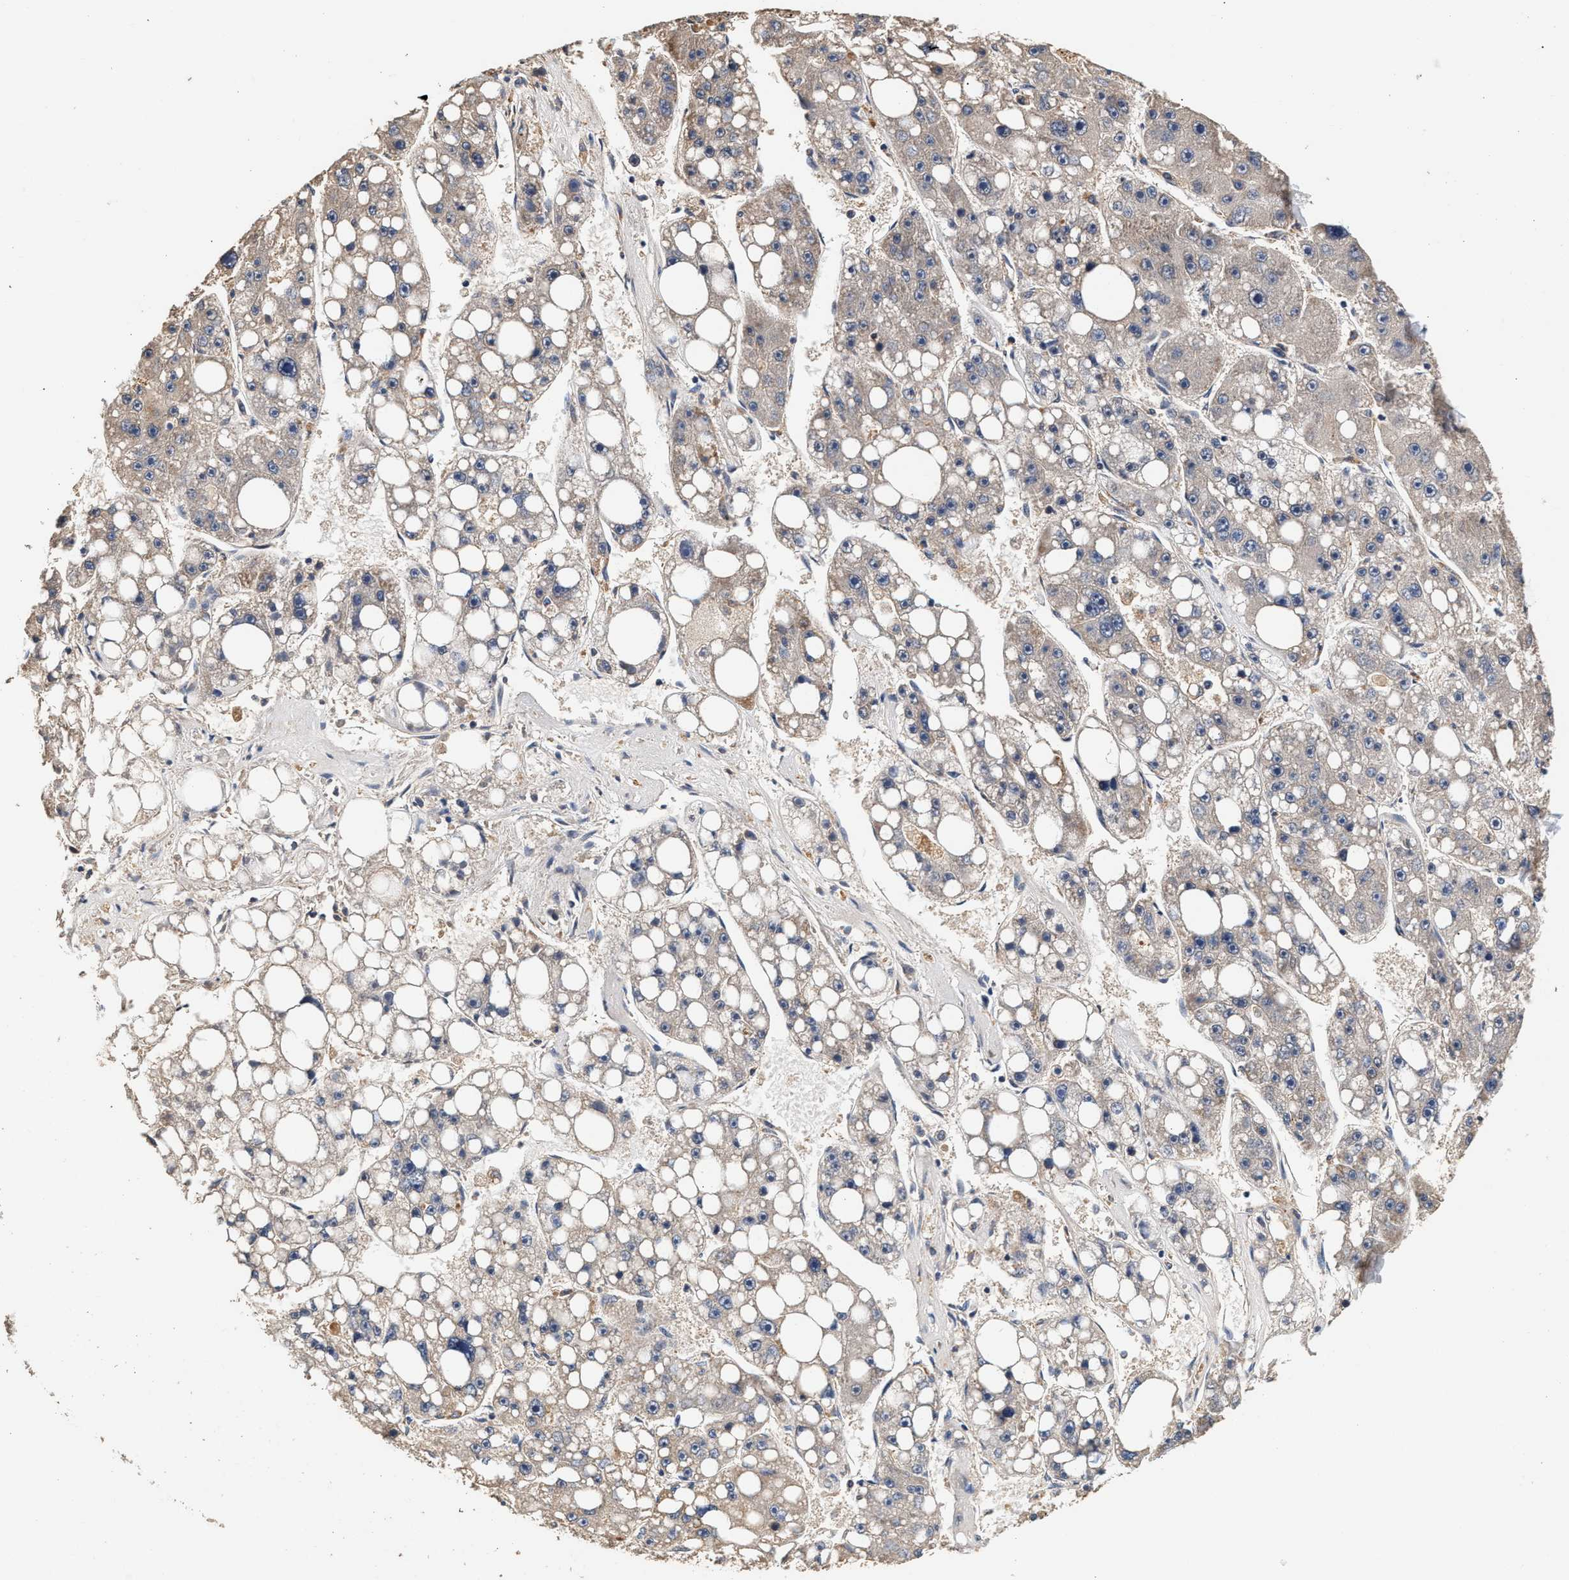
{"staining": {"intensity": "weak", "quantity": "<25%", "location": "cytoplasmic/membranous"}, "tissue": "liver cancer", "cell_type": "Tumor cells", "image_type": "cancer", "snomed": [{"axis": "morphology", "description": "Carcinoma, Hepatocellular, NOS"}, {"axis": "topography", "description": "Liver"}], "caption": "An IHC photomicrograph of liver hepatocellular carcinoma is shown. There is no staining in tumor cells of liver hepatocellular carcinoma.", "gene": "PTGR3", "patient": {"sex": "female", "age": 61}}